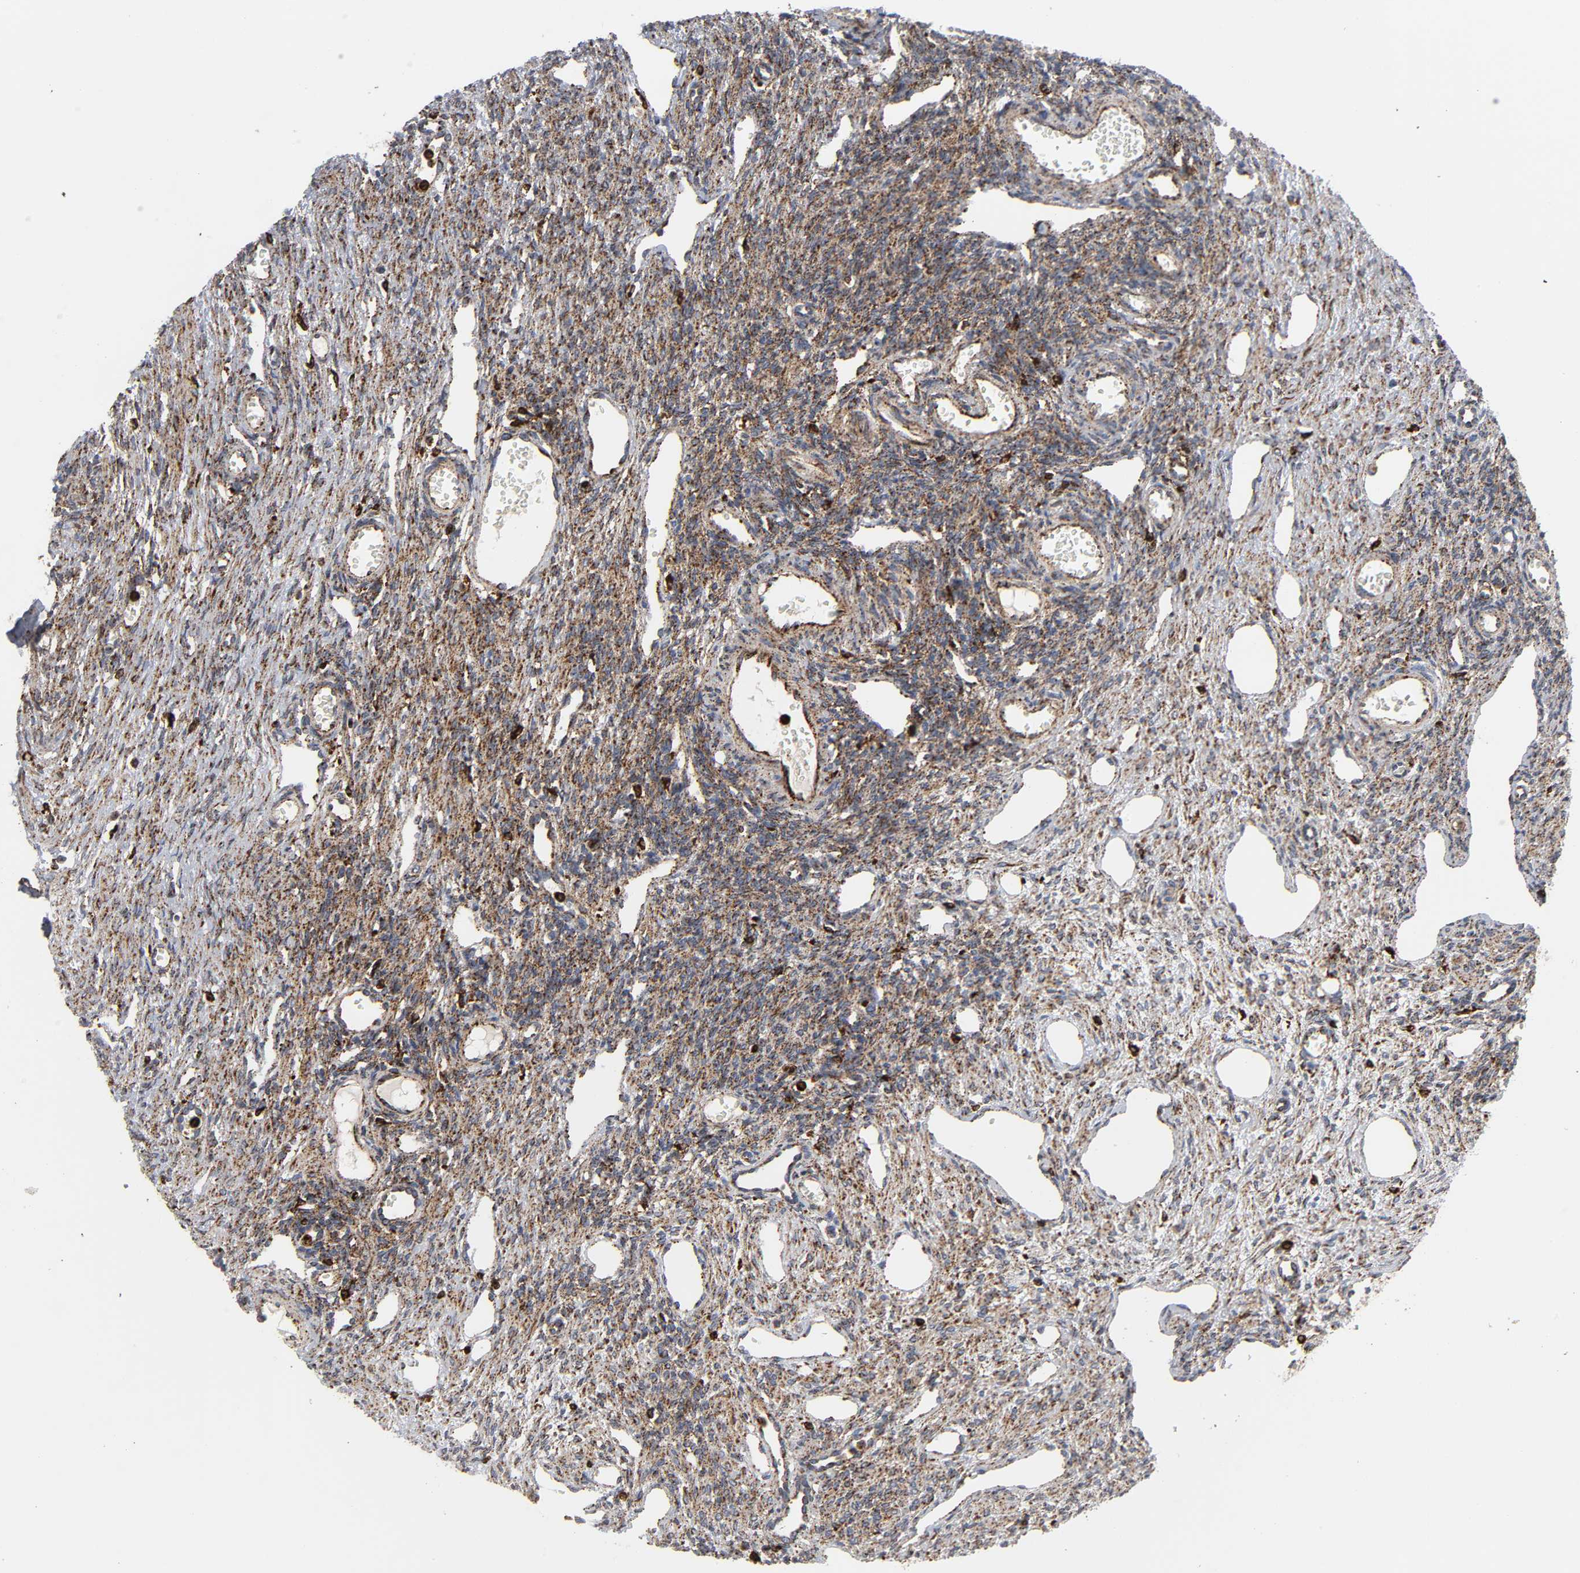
{"staining": {"intensity": "strong", "quantity": ">75%", "location": "cytoplasmic/membranous"}, "tissue": "ovary", "cell_type": "Ovarian stroma cells", "image_type": "normal", "snomed": [{"axis": "morphology", "description": "Normal tissue, NOS"}, {"axis": "topography", "description": "Ovary"}], "caption": "Immunohistochemistry of unremarkable human ovary displays high levels of strong cytoplasmic/membranous positivity in approximately >75% of ovarian stroma cells. (DAB (3,3'-diaminobenzidine) = brown stain, brightfield microscopy at high magnification).", "gene": "PSAP", "patient": {"sex": "female", "age": 33}}